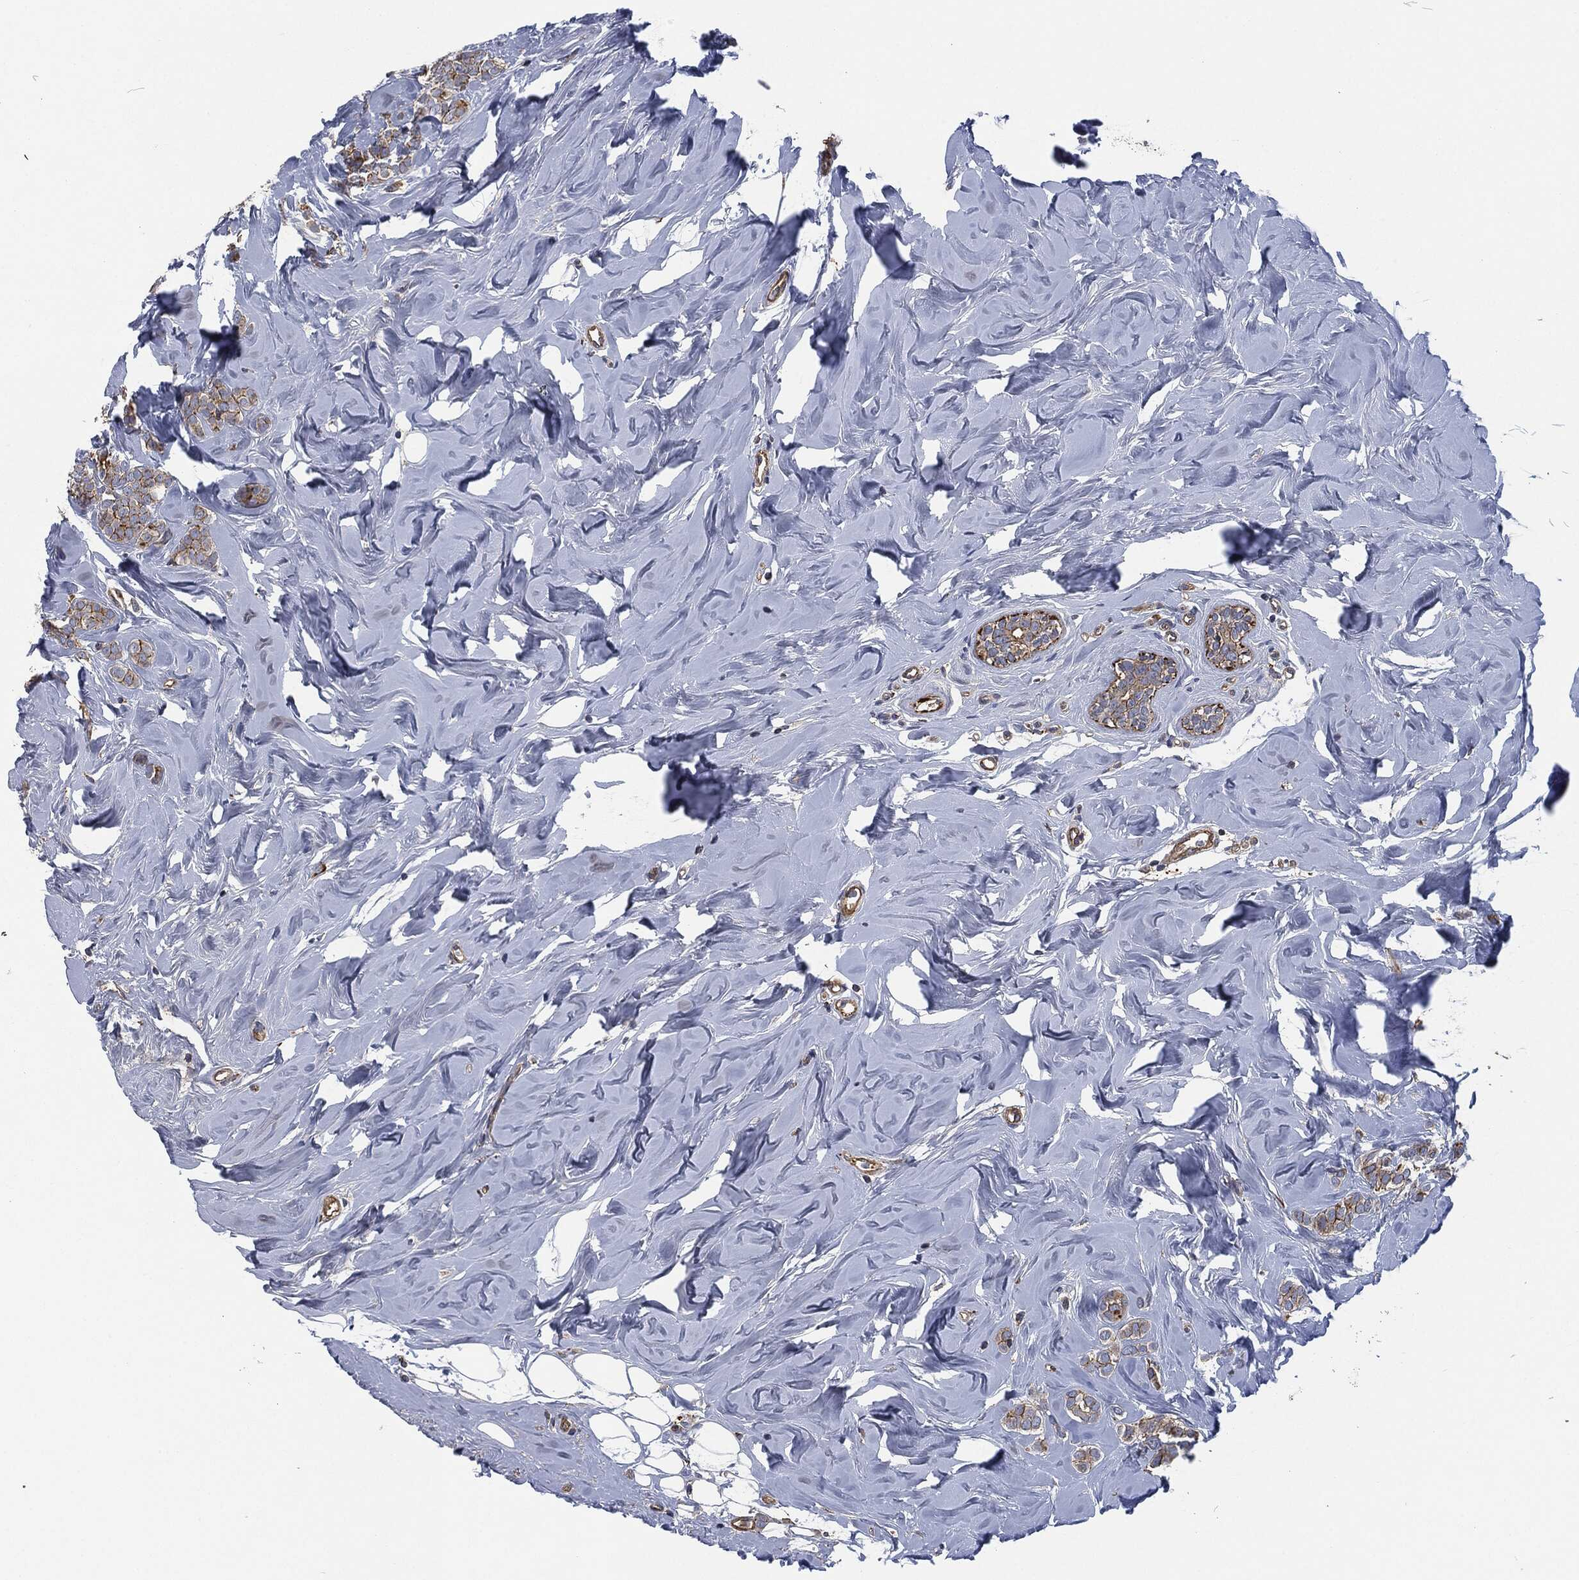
{"staining": {"intensity": "strong", "quantity": "<25%", "location": "cytoplasmic/membranous"}, "tissue": "breast cancer", "cell_type": "Tumor cells", "image_type": "cancer", "snomed": [{"axis": "morphology", "description": "Lobular carcinoma"}, {"axis": "topography", "description": "Breast"}], "caption": "Breast cancer (lobular carcinoma) was stained to show a protein in brown. There is medium levels of strong cytoplasmic/membranous positivity in approximately <25% of tumor cells.", "gene": "LGALS9", "patient": {"sex": "female", "age": 49}}